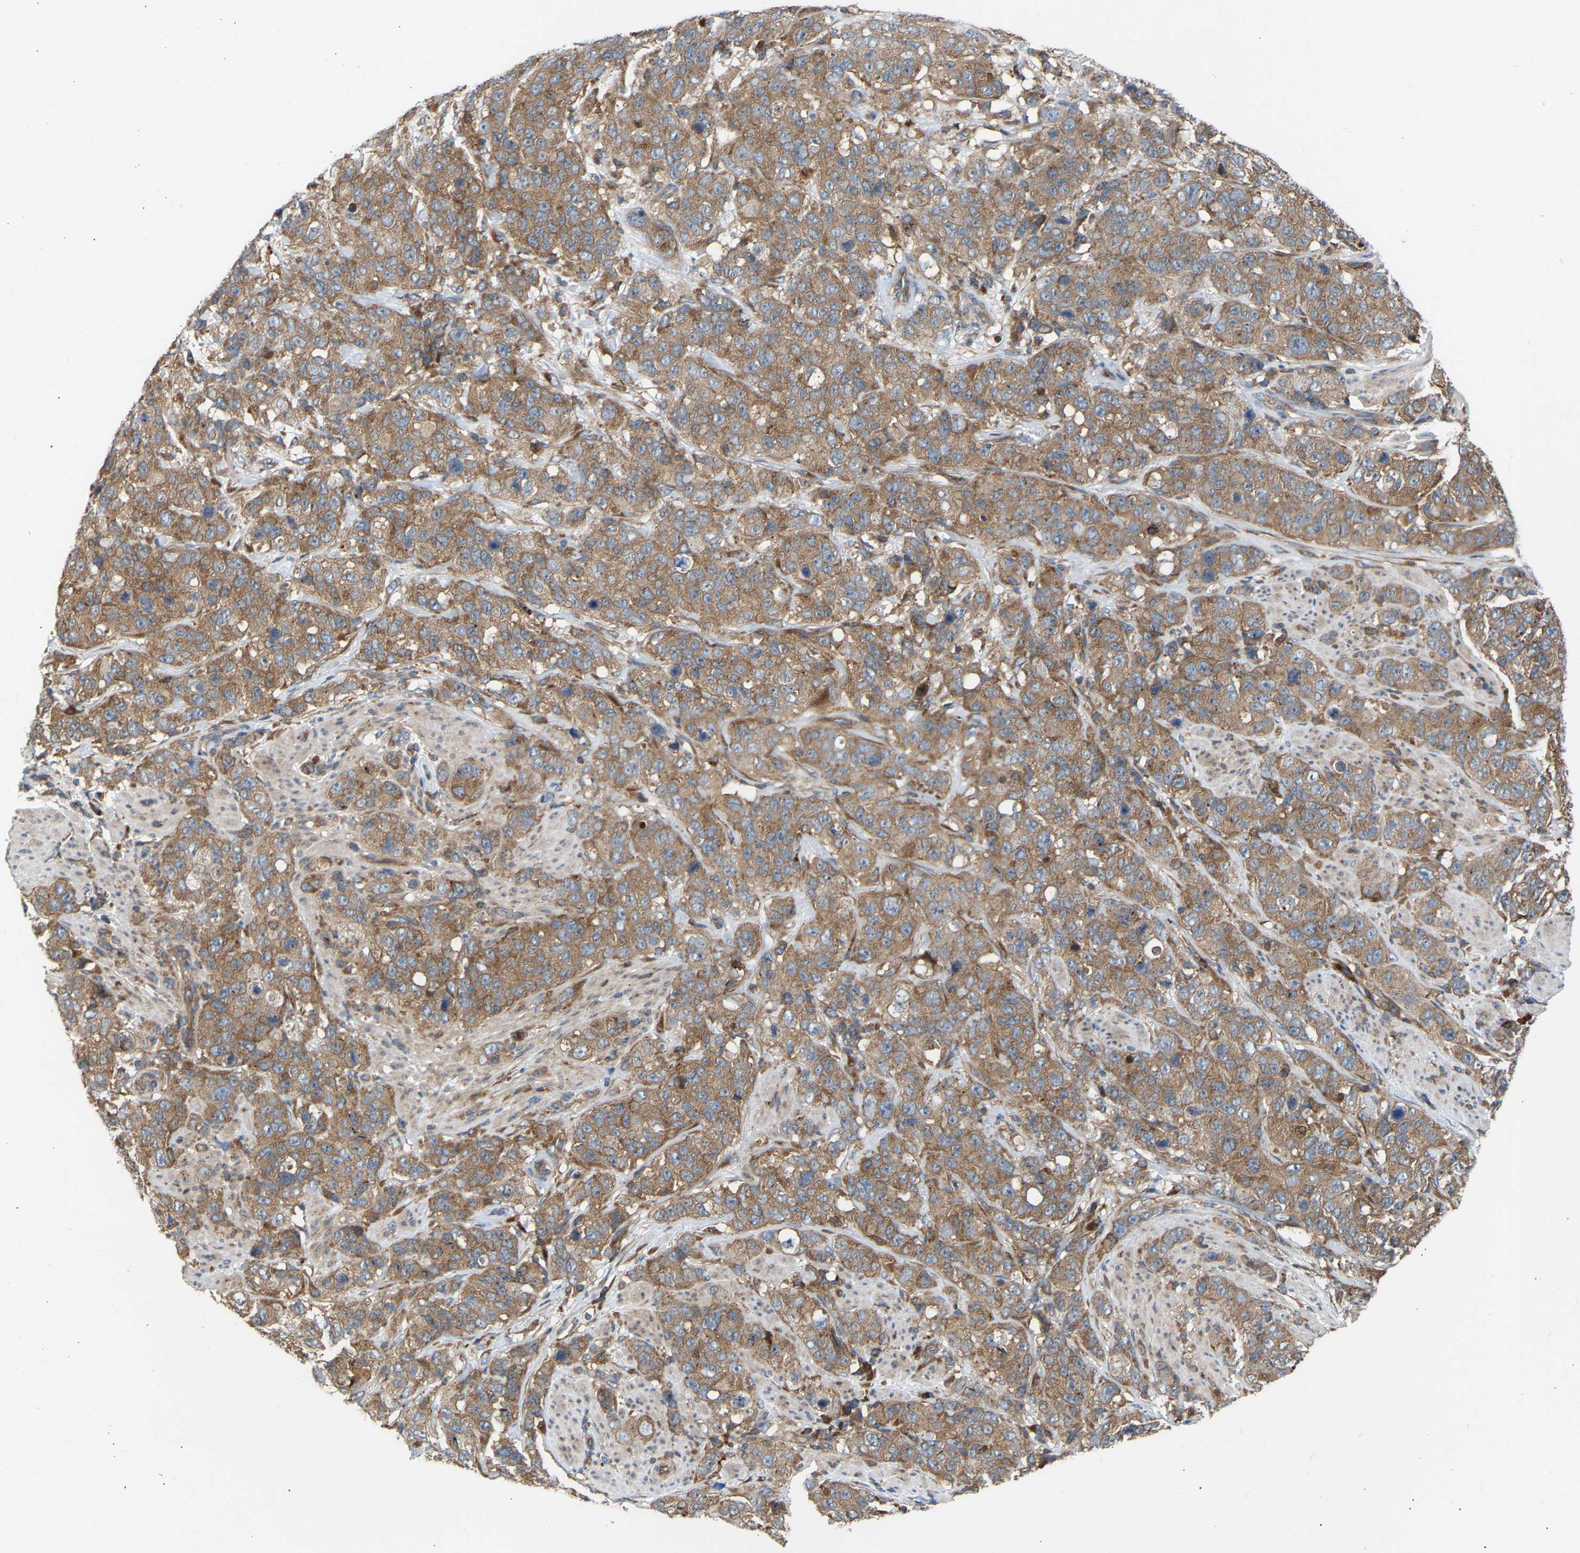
{"staining": {"intensity": "moderate", "quantity": ">75%", "location": "cytoplasmic/membranous"}, "tissue": "stomach cancer", "cell_type": "Tumor cells", "image_type": "cancer", "snomed": [{"axis": "morphology", "description": "Adenocarcinoma, NOS"}, {"axis": "topography", "description": "Stomach"}], "caption": "Moderate cytoplasmic/membranous staining for a protein is seen in about >75% of tumor cells of stomach cancer (adenocarcinoma) using IHC.", "gene": "GCN1", "patient": {"sex": "male", "age": 48}}